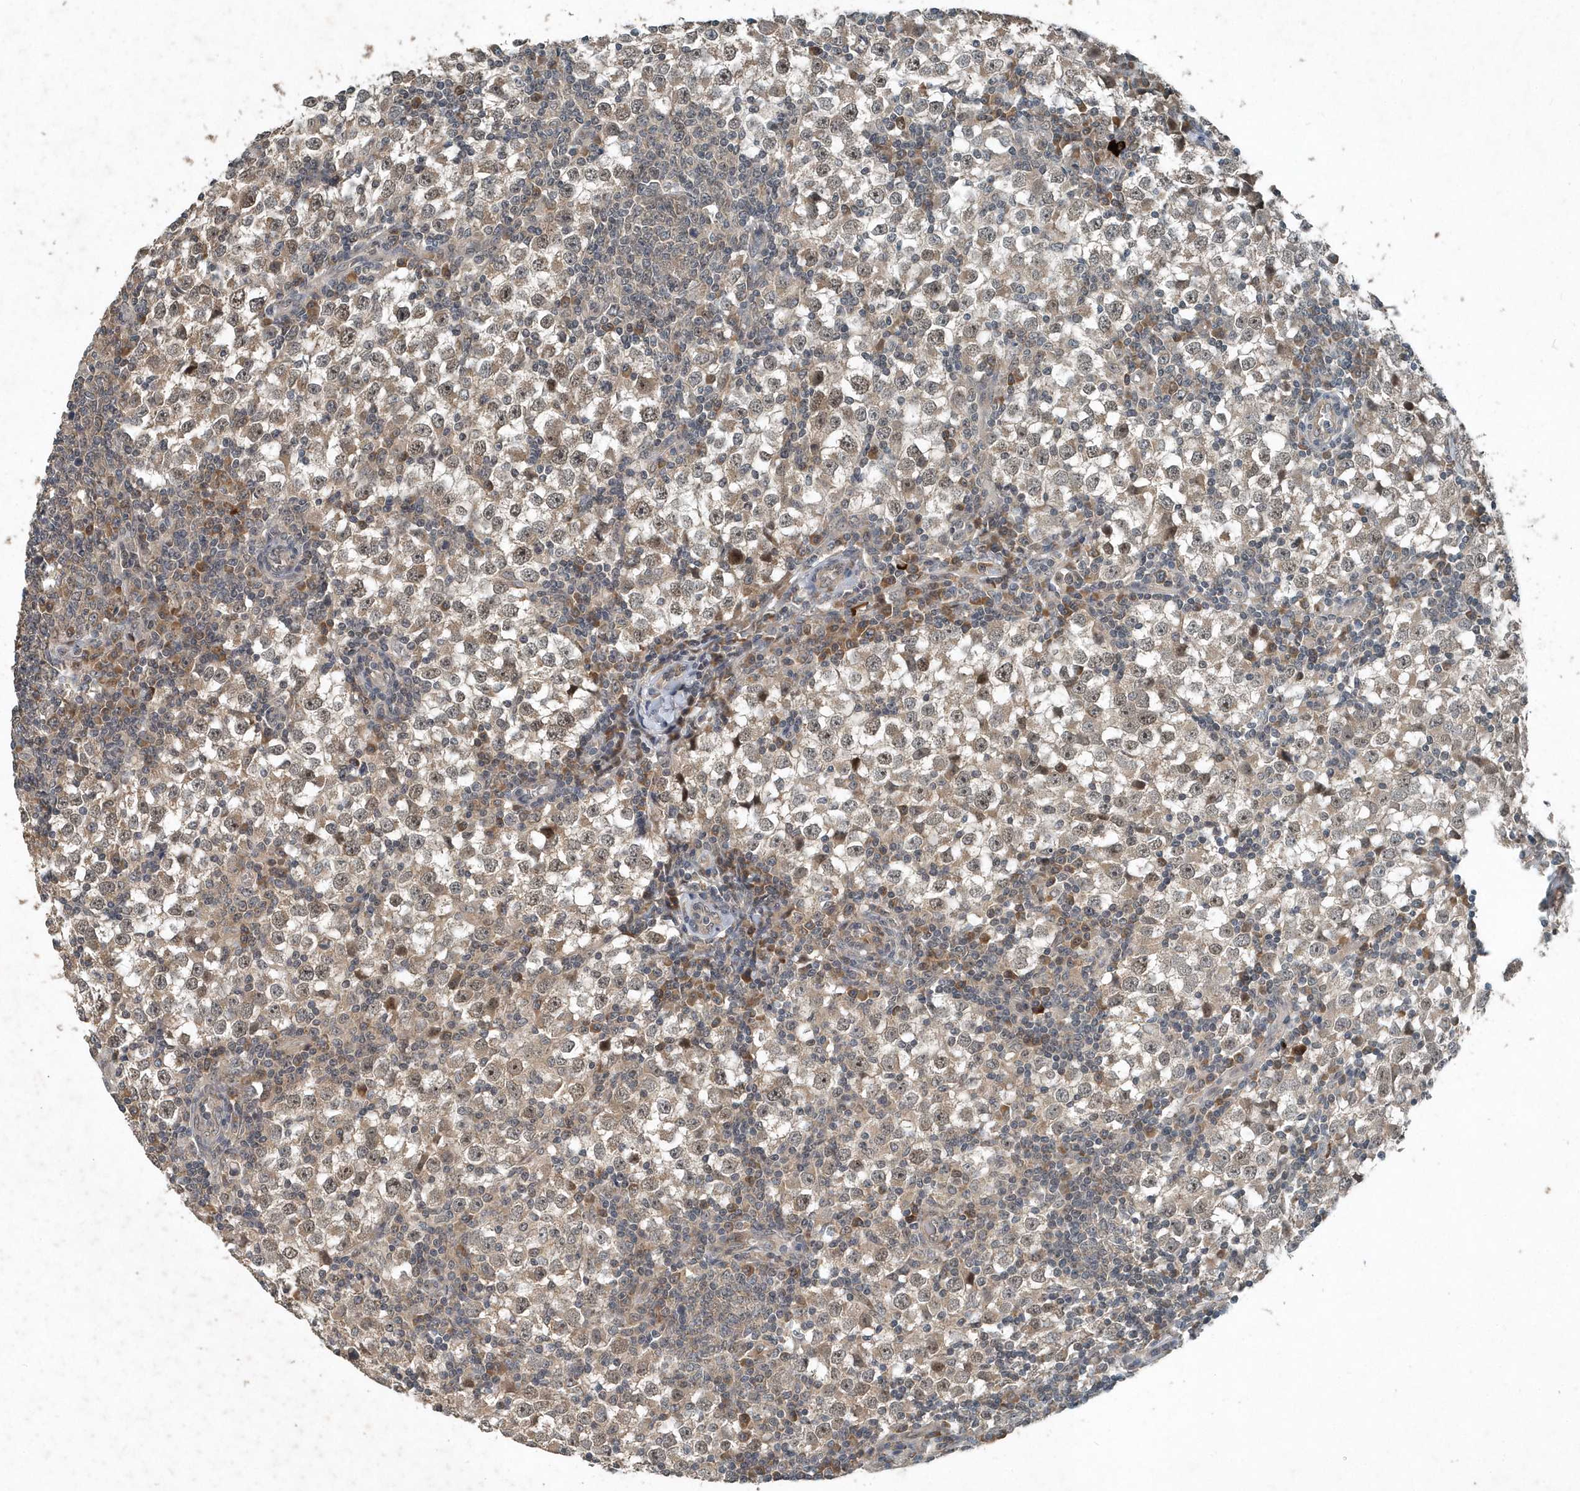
{"staining": {"intensity": "moderate", "quantity": "25%-75%", "location": "cytoplasmic/membranous"}, "tissue": "testis cancer", "cell_type": "Tumor cells", "image_type": "cancer", "snomed": [{"axis": "morphology", "description": "Seminoma, NOS"}, {"axis": "topography", "description": "Testis"}], "caption": "Testis seminoma stained with a protein marker exhibits moderate staining in tumor cells.", "gene": "SCFD2", "patient": {"sex": "male", "age": 65}}